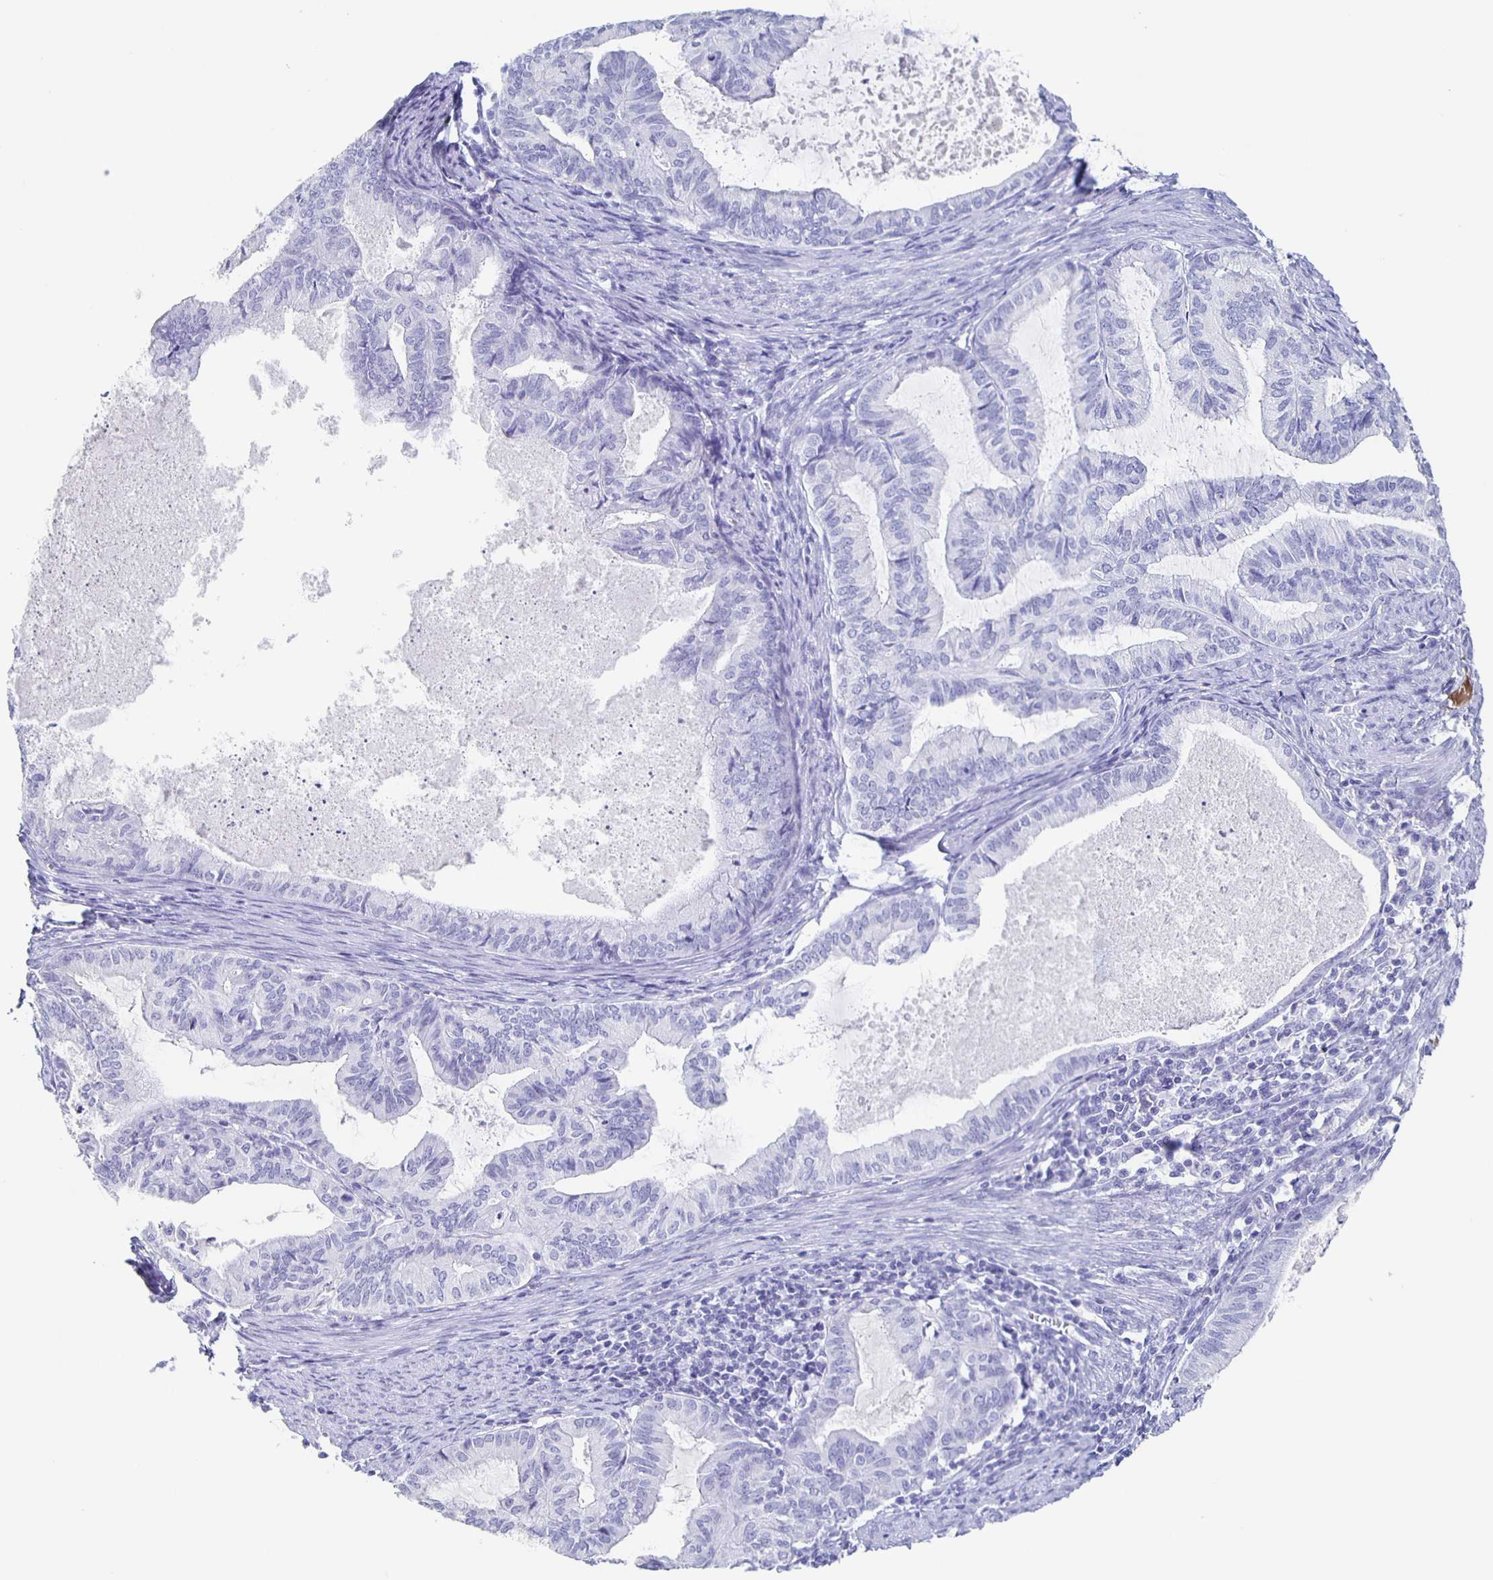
{"staining": {"intensity": "negative", "quantity": "none", "location": "none"}, "tissue": "endometrial cancer", "cell_type": "Tumor cells", "image_type": "cancer", "snomed": [{"axis": "morphology", "description": "Adenocarcinoma, NOS"}, {"axis": "topography", "description": "Endometrium"}], "caption": "Immunohistochemistry photomicrograph of neoplastic tissue: human adenocarcinoma (endometrial) stained with DAB (3,3'-diaminobenzidine) displays no significant protein staining in tumor cells. Brightfield microscopy of immunohistochemistry (IHC) stained with DAB (3,3'-diaminobenzidine) (brown) and hematoxylin (blue), captured at high magnification.", "gene": "FGA", "patient": {"sex": "female", "age": 86}}